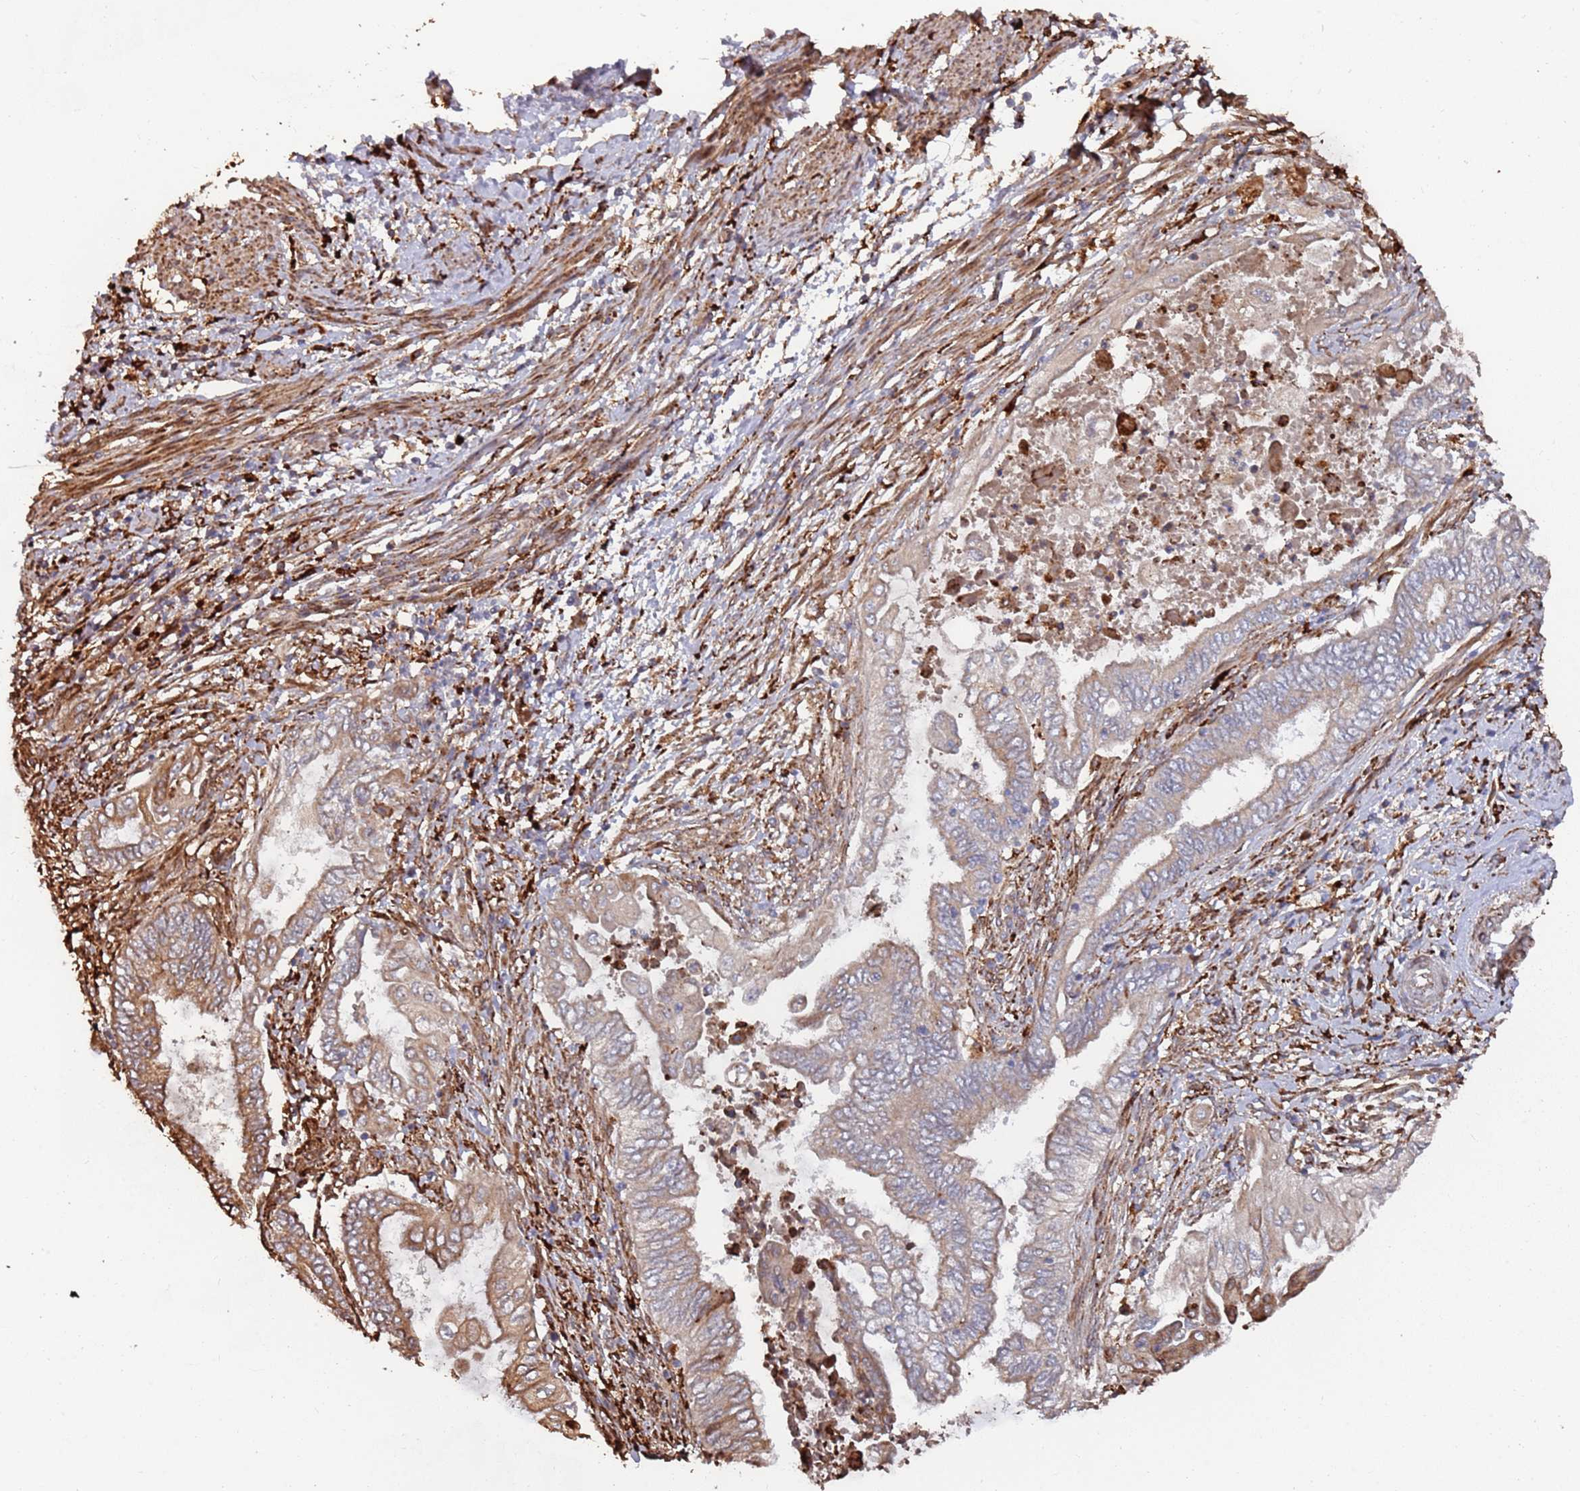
{"staining": {"intensity": "moderate", "quantity": "25%-75%", "location": "cytoplasmic/membranous"}, "tissue": "endometrial cancer", "cell_type": "Tumor cells", "image_type": "cancer", "snomed": [{"axis": "morphology", "description": "Adenocarcinoma, NOS"}, {"axis": "topography", "description": "Uterus"}, {"axis": "topography", "description": "Endometrium"}], "caption": "Moderate cytoplasmic/membranous positivity is present in approximately 25%-75% of tumor cells in endometrial cancer (adenocarcinoma).", "gene": "LACC1", "patient": {"sex": "female", "age": 70}}